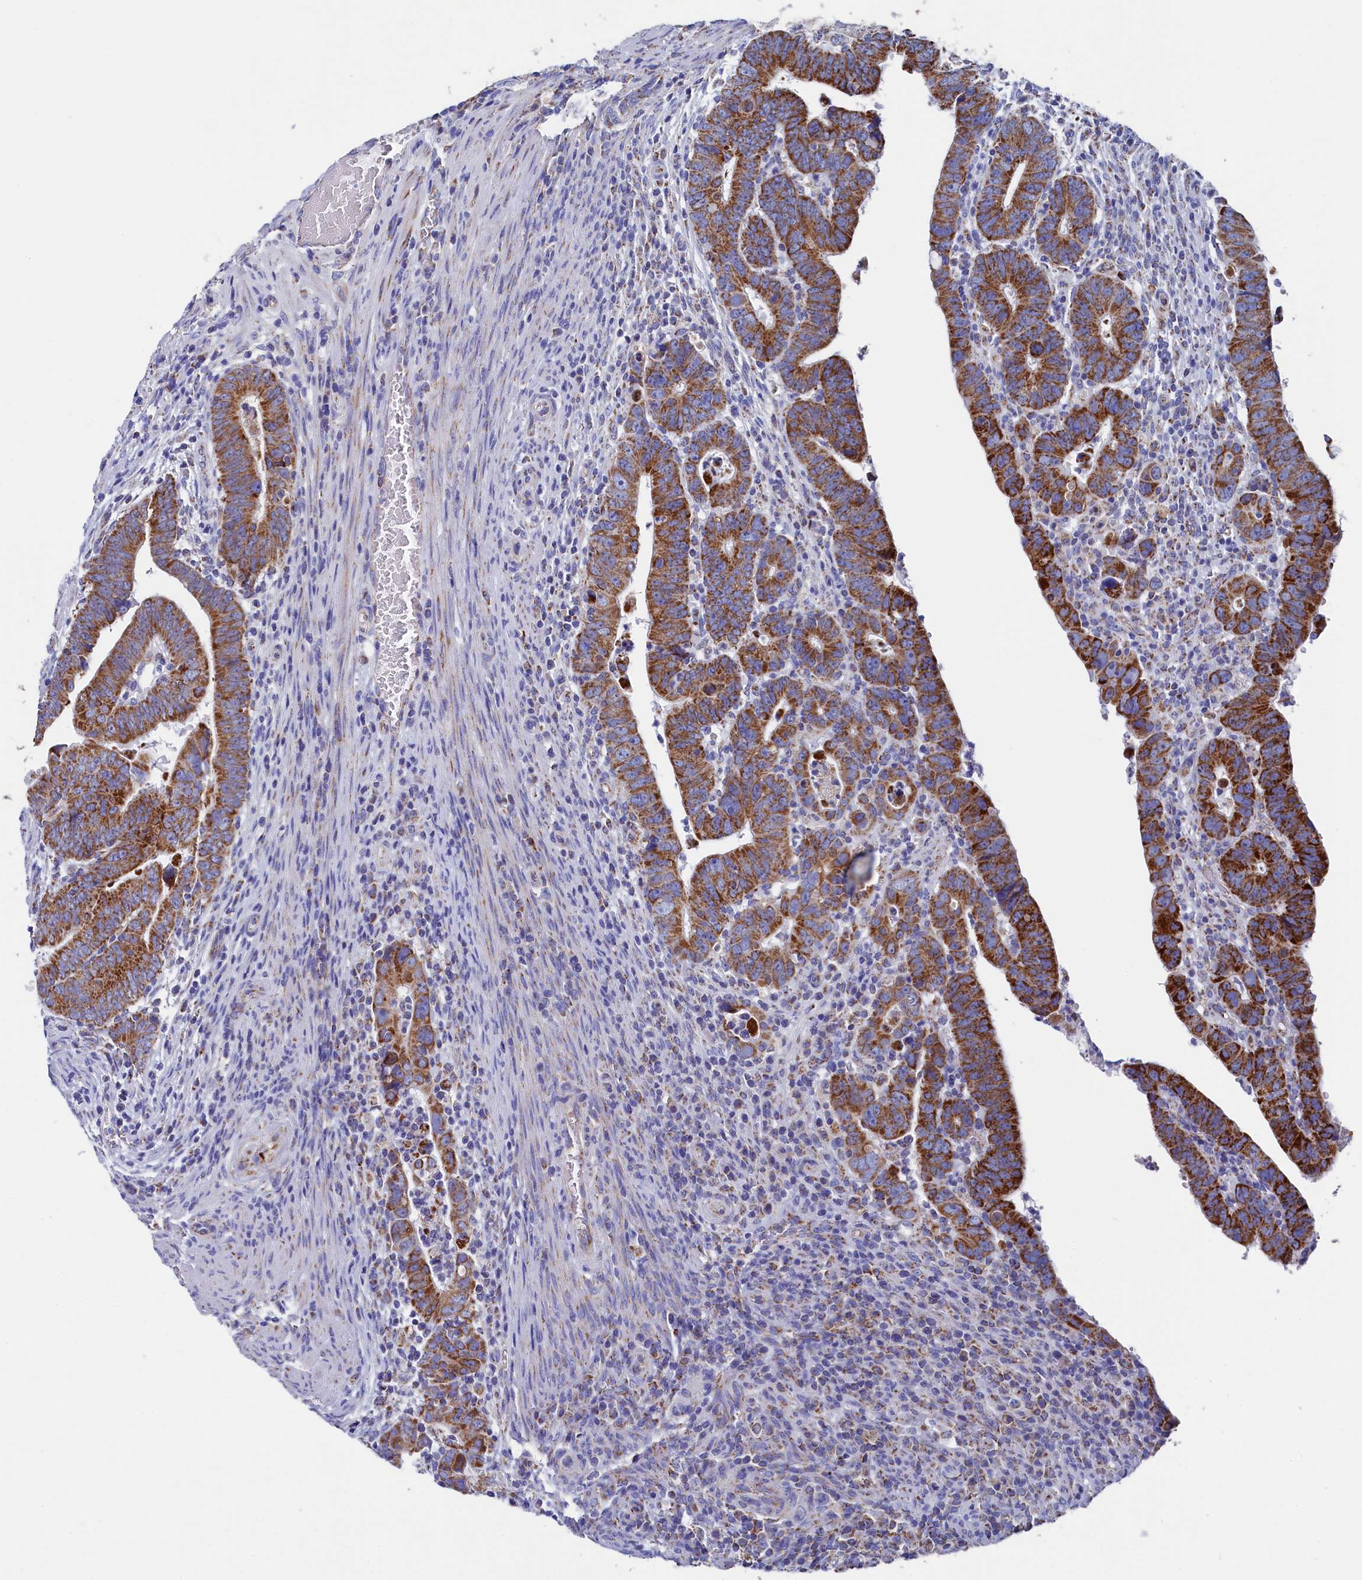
{"staining": {"intensity": "moderate", "quantity": ">75%", "location": "cytoplasmic/membranous"}, "tissue": "colorectal cancer", "cell_type": "Tumor cells", "image_type": "cancer", "snomed": [{"axis": "morphology", "description": "Normal tissue, NOS"}, {"axis": "morphology", "description": "Adenocarcinoma, NOS"}, {"axis": "topography", "description": "Rectum"}], "caption": "Approximately >75% of tumor cells in human colorectal cancer (adenocarcinoma) display moderate cytoplasmic/membranous protein expression as visualized by brown immunohistochemical staining.", "gene": "MMAB", "patient": {"sex": "female", "age": 65}}